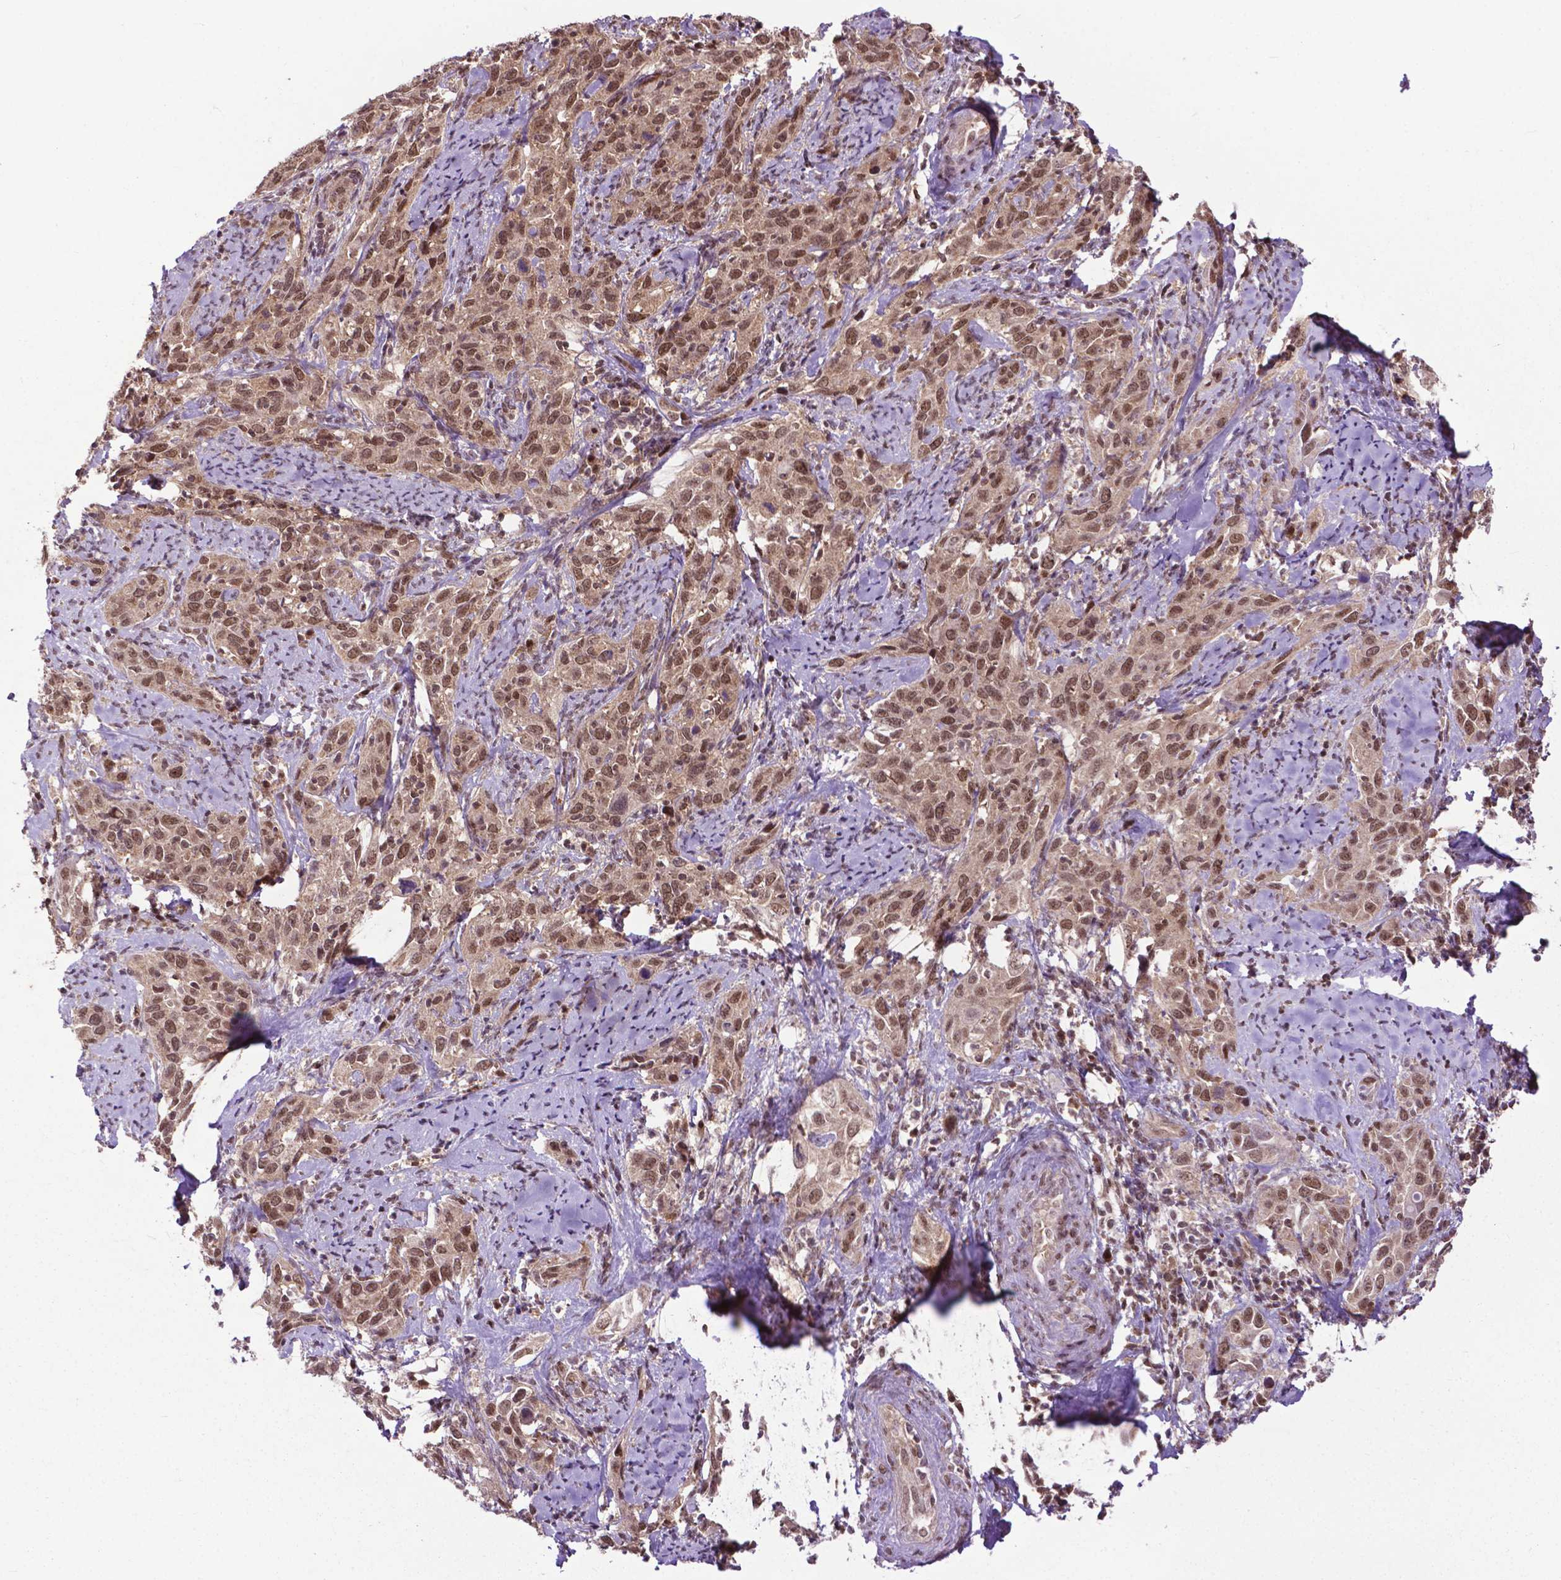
{"staining": {"intensity": "moderate", "quantity": ">75%", "location": "nuclear"}, "tissue": "cervical cancer", "cell_type": "Tumor cells", "image_type": "cancer", "snomed": [{"axis": "morphology", "description": "Squamous cell carcinoma, NOS"}, {"axis": "topography", "description": "Cervix"}], "caption": "Moderate nuclear positivity is appreciated in approximately >75% of tumor cells in squamous cell carcinoma (cervical).", "gene": "FAF1", "patient": {"sex": "female", "age": 51}}